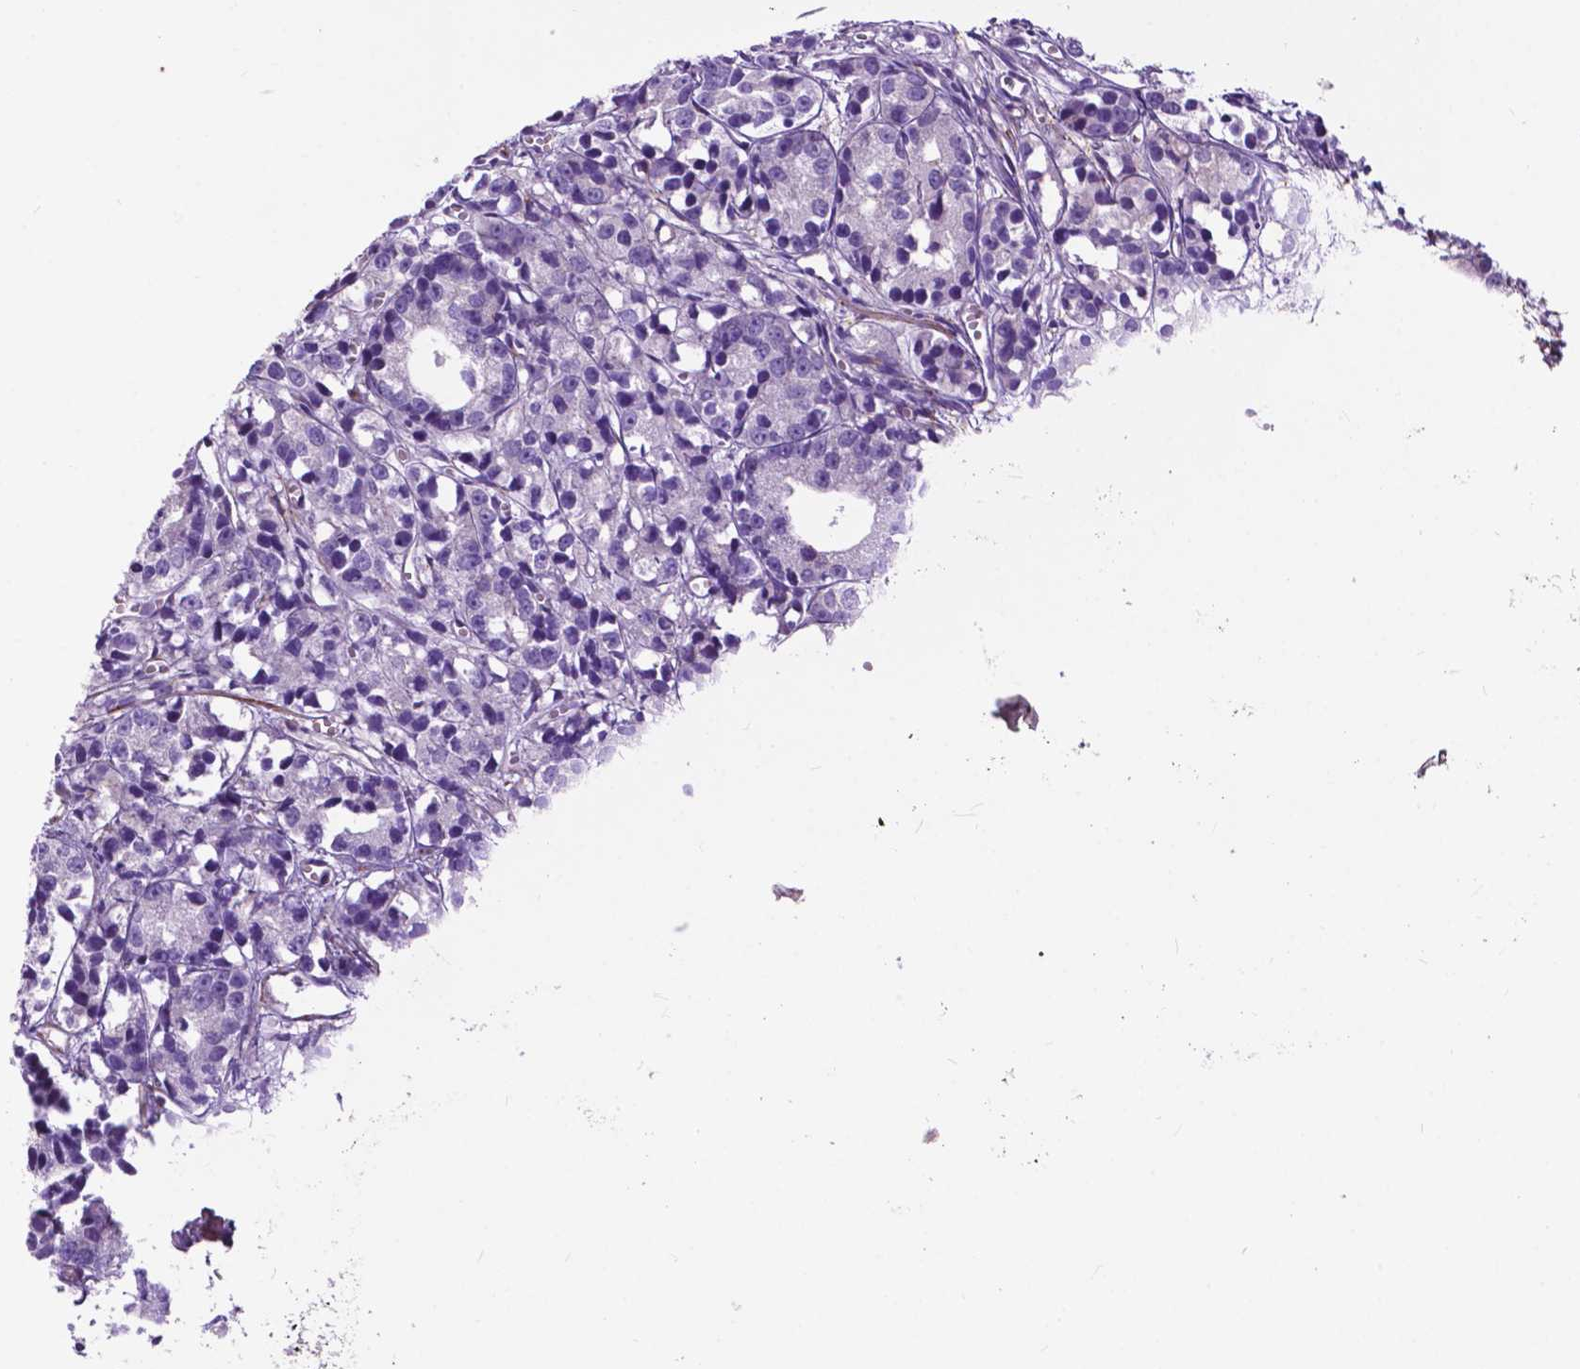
{"staining": {"intensity": "negative", "quantity": "none", "location": "none"}, "tissue": "prostate cancer", "cell_type": "Tumor cells", "image_type": "cancer", "snomed": [{"axis": "morphology", "description": "Adenocarcinoma, High grade"}, {"axis": "topography", "description": "Prostate"}], "caption": "The image shows no significant expression in tumor cells of high-grade adenocarcinoma (prostate).", "gene": "PCDHA12", "patient": {"sex": "male", "age": 77}}